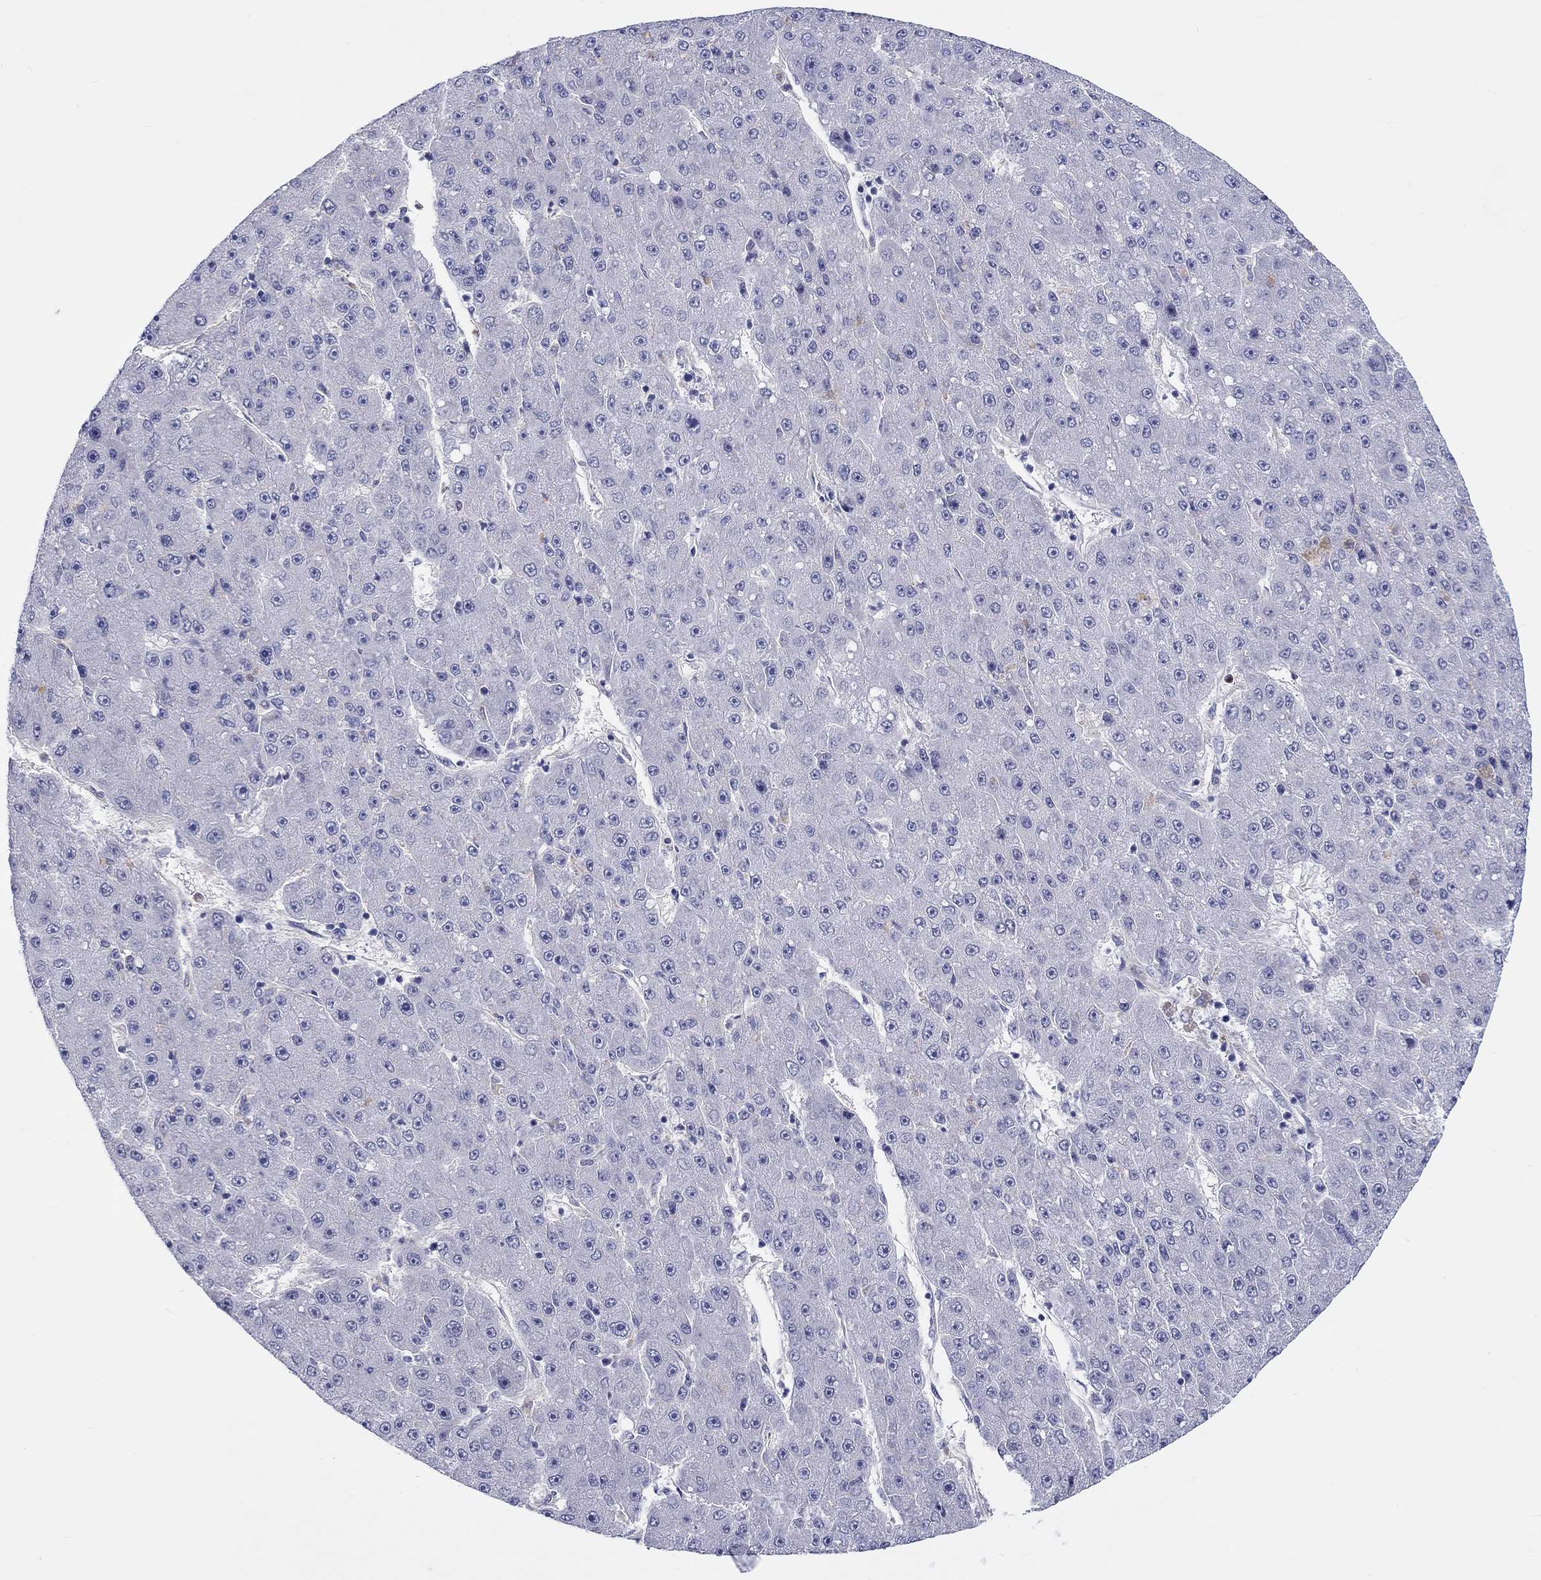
{"staining": {"intensity": "negative", "quantity": "none", "location": "none"}, "tissue": "liver cancer", "cell_type": "Tumor cells", "image_type": "cancer", "snomed": [{"axis": "morphology", "description": "Carcinoma, Hepatocellular, NOS"}, {"axis": "topography", "description": "Liver"}], "caption": "IHC image of neoplastic tissue: hepatocellular carcinoma (liver) stained with DAB reveals no significant protein expression in tumor cells.", "gene": "ABCG4", "patient": {"sex": "male", "age": 67}}